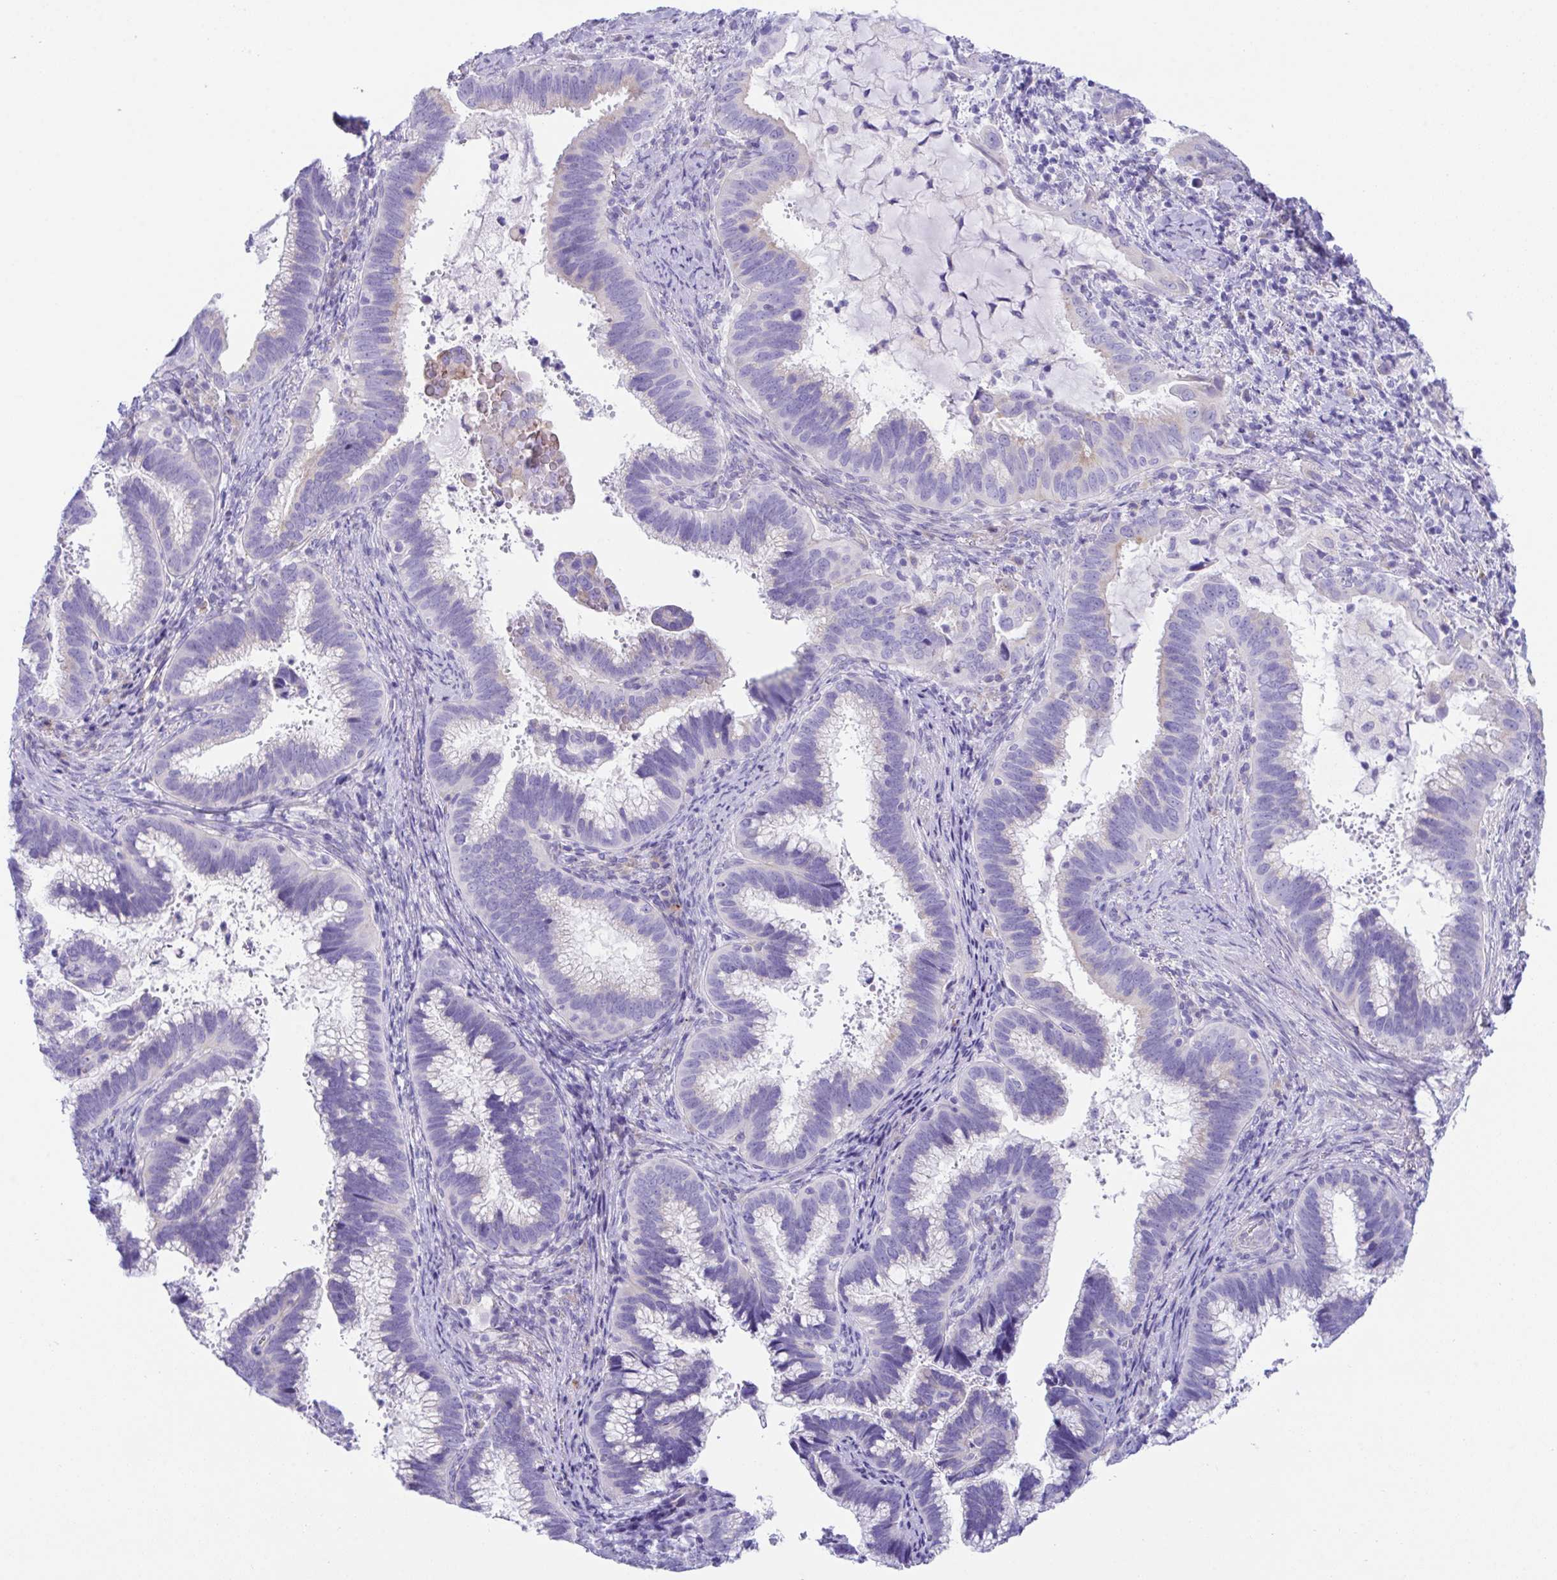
{"staining": {"intensity": "negative", "quantity": "none", "location": "none"}, "tissue": "cervical cancer", "cell_type": "Tumor cells", "image_type": "cancer", "snomed": [{"axis": "morphology", "description": "Adenocarcinoma, NOS"}, {"axis": "topography", "description": "Cervix"}], "caption": "The histopathology image shows no significant positivity in tumor cells of adenocarcinoma (cervical). The staining is performed using DAB brown chromogen with nuclei counter-stained in using hematoxylin.", "gene": "TMEM106B", "patient": {"sex": "female", "age": 56}}